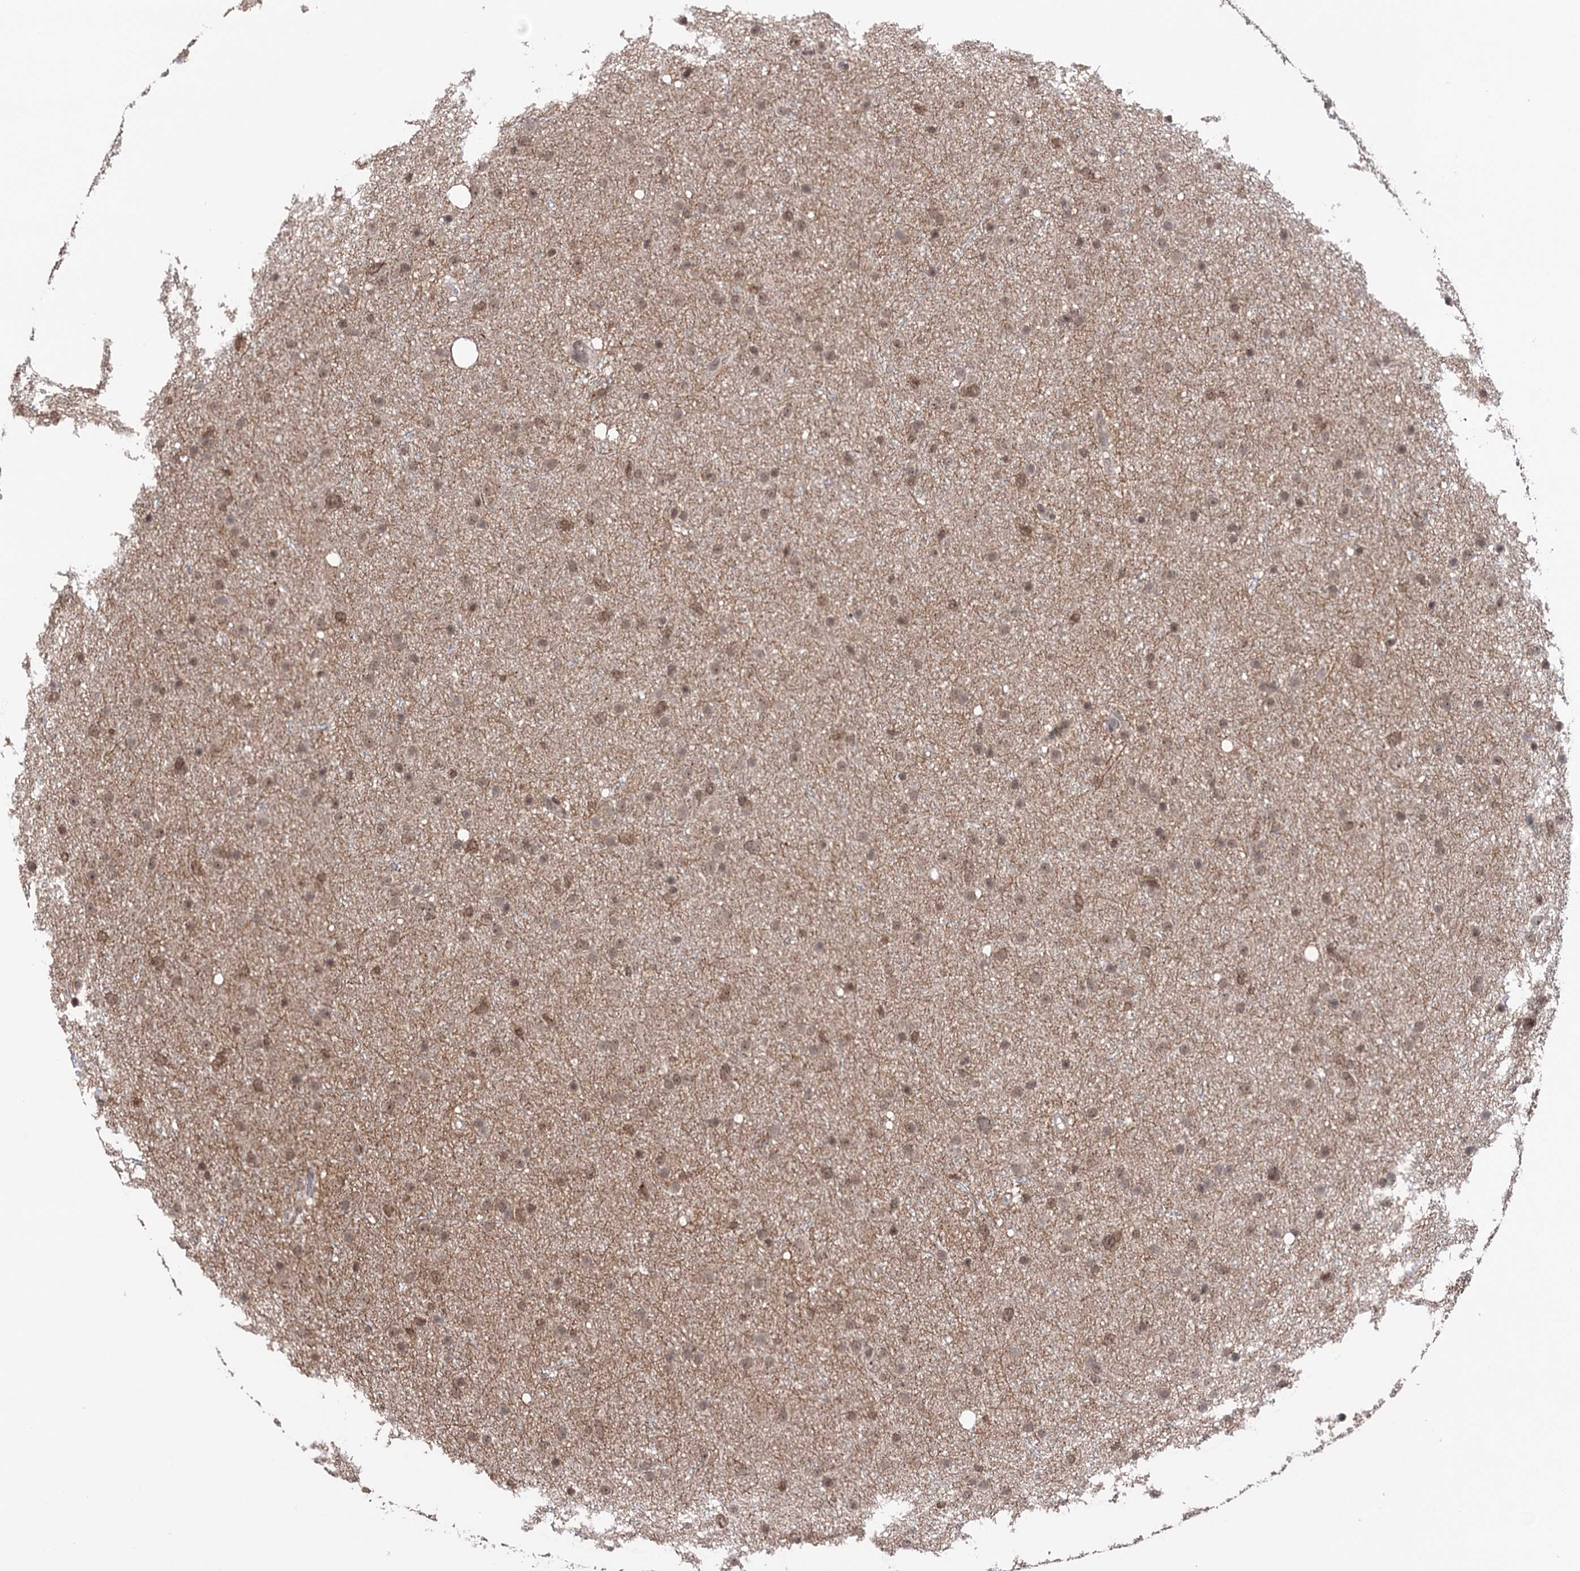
{"staining": {"intensity": "moderate", "quantity": ">75%", "location": "nuclear"}, "tissue": "glioma", "cell_type": "Tumor cells", "image_type": "cancer", "snomed": [{"axis": "morphology", "description": "Glioma, malignant, Low grade"}, {"axis": "topography", "description": "Cerebral cortex"}], "caption": "Malignant low-grade glioma stained for a protein (brown) reveals moderate nuclear positive expression in approximately >75% of tumor cells.", "gene": "CCDC77", "patient": {"sex": "female", "age": 39}}